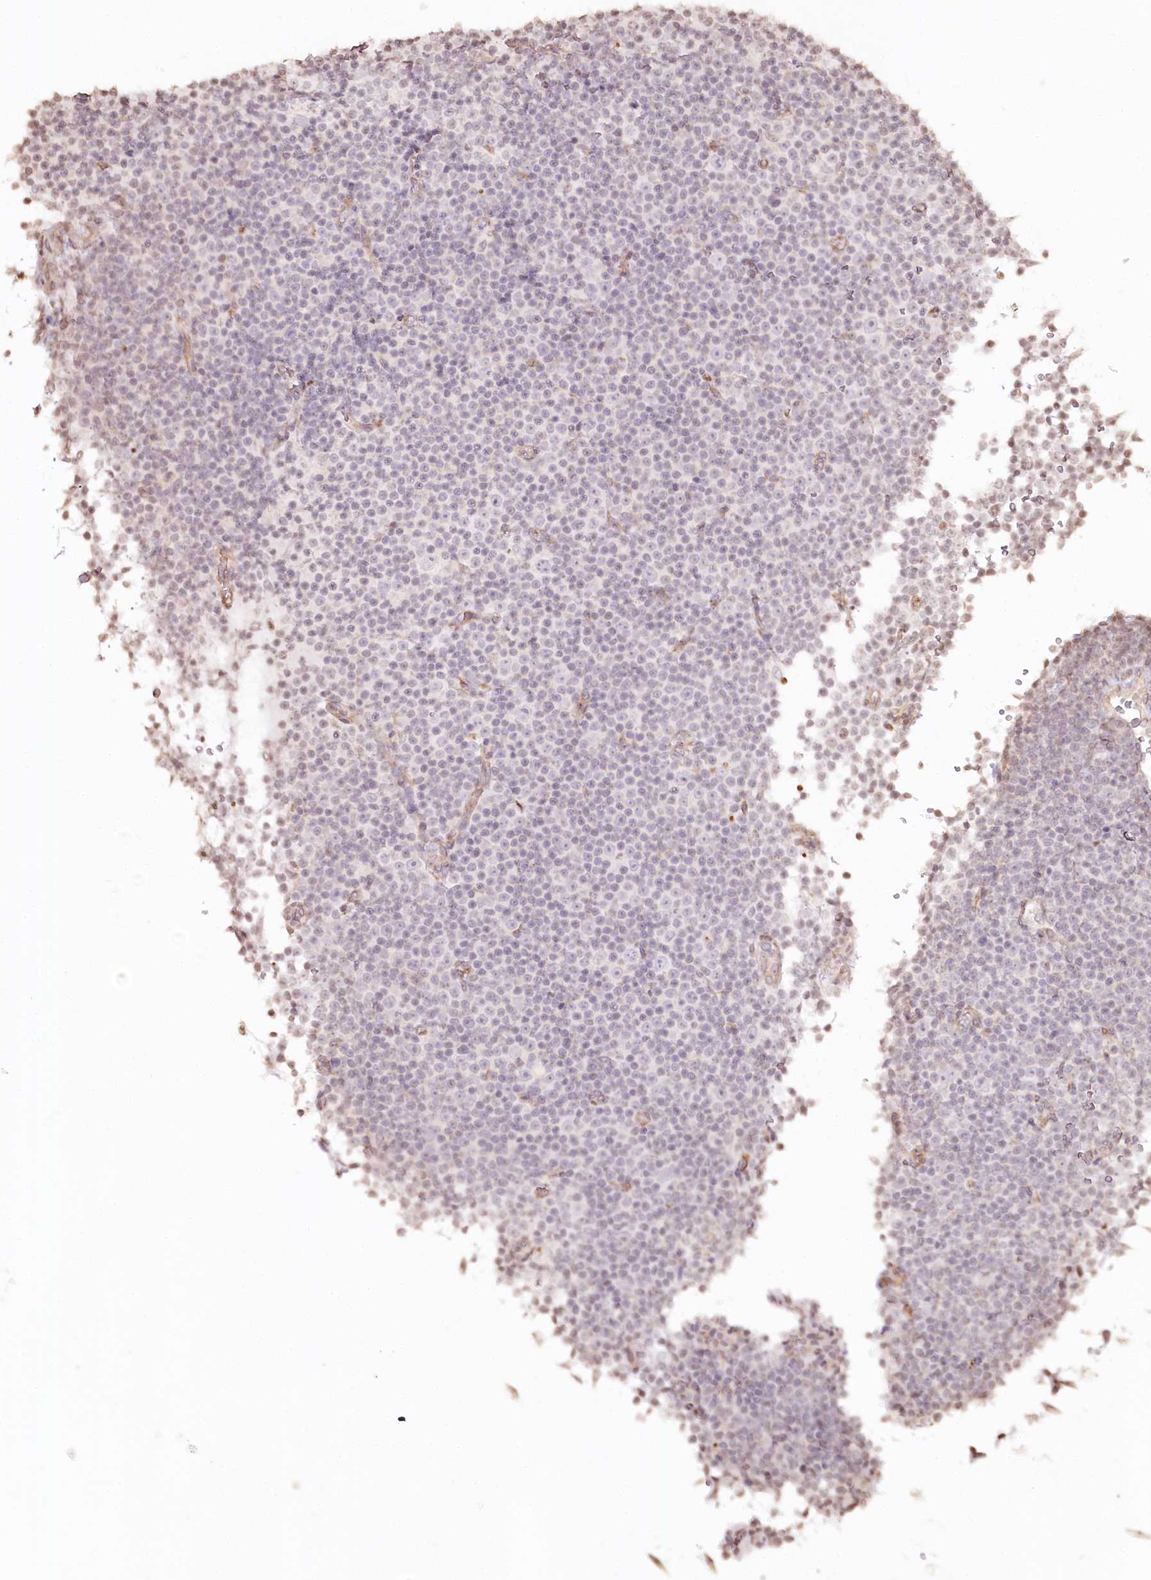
{"staining": {"intensity": "negative", "quantity": "none", "location": "none"}, "tissue": "lymphoma", "cell_type": "Tumor cells", "image_type": "cancer", "snomed": [{"axis": "morphology", "description": "Malignant lymphoma, non-Hodgkin's type, Low grade"}, {"axis": "topography", "description": "Lymph node"}], "caption": "The image demonstrates no significant positivity in tumor cells of malignant lymphoma, non-Hodgkin's type (low-grade).", "gene": "FAM13A", "patient": {"sex": "female", "age": 67}}